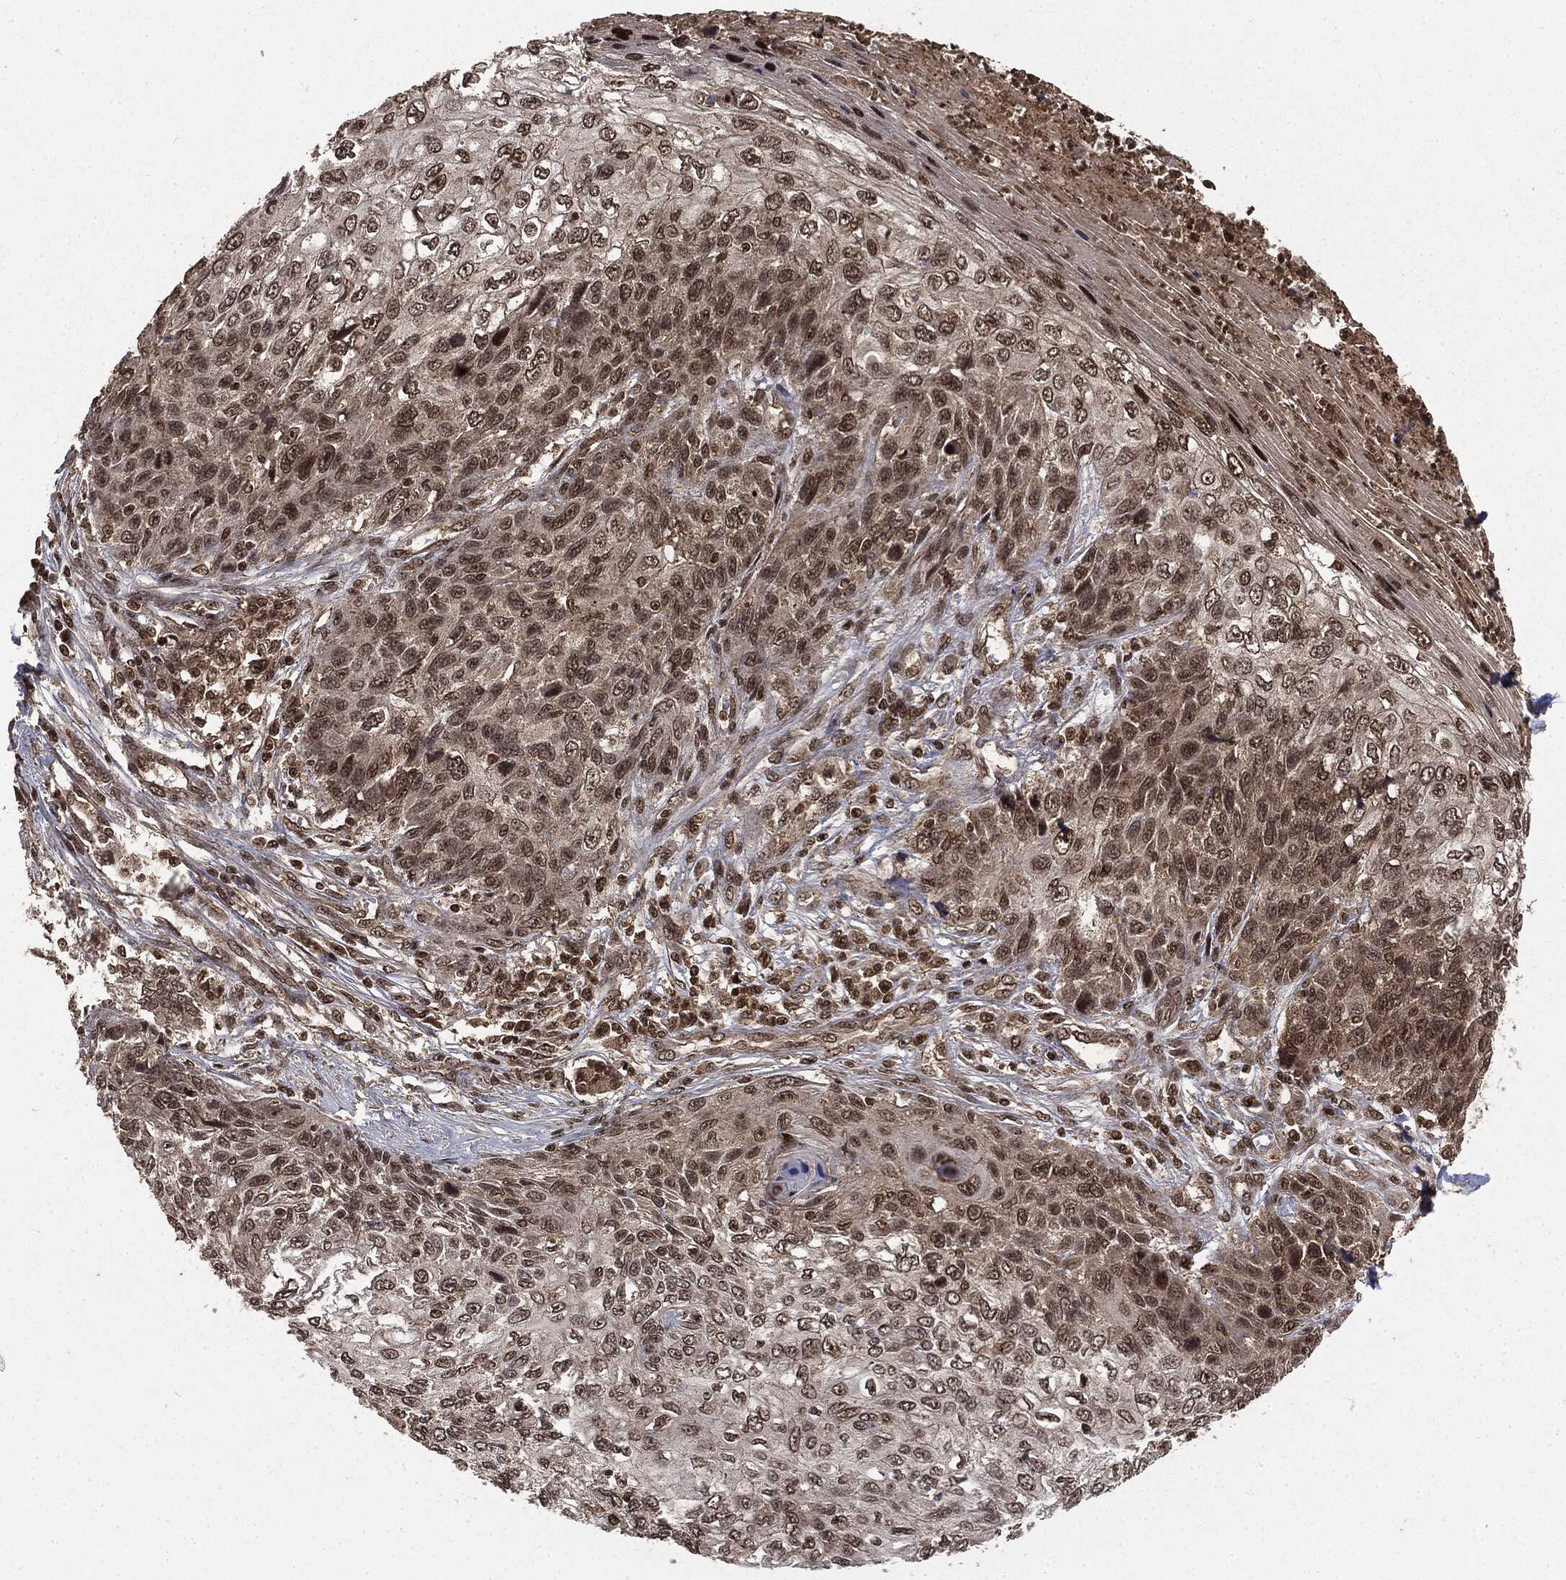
{"staining": {"intensity": "moderate", "quantity": "25%-75%", "location": "nuclear"}, "tissue": "skin cancer", "cell_type": "Tumor cells", "image_type": "cancer", "snomed": [{"axis": "morphology", "description": "Squamous cell carcinoma, NOS"}, {"axis": "topography", "description": "Skin"}], "caption": "Protein expression analysis of skin cancer reveals moderate nuclear positivity in about 25%-75% of tumor cells.", "gene": "CTDP1", "patient": {"sex": "male", "age": 92}}